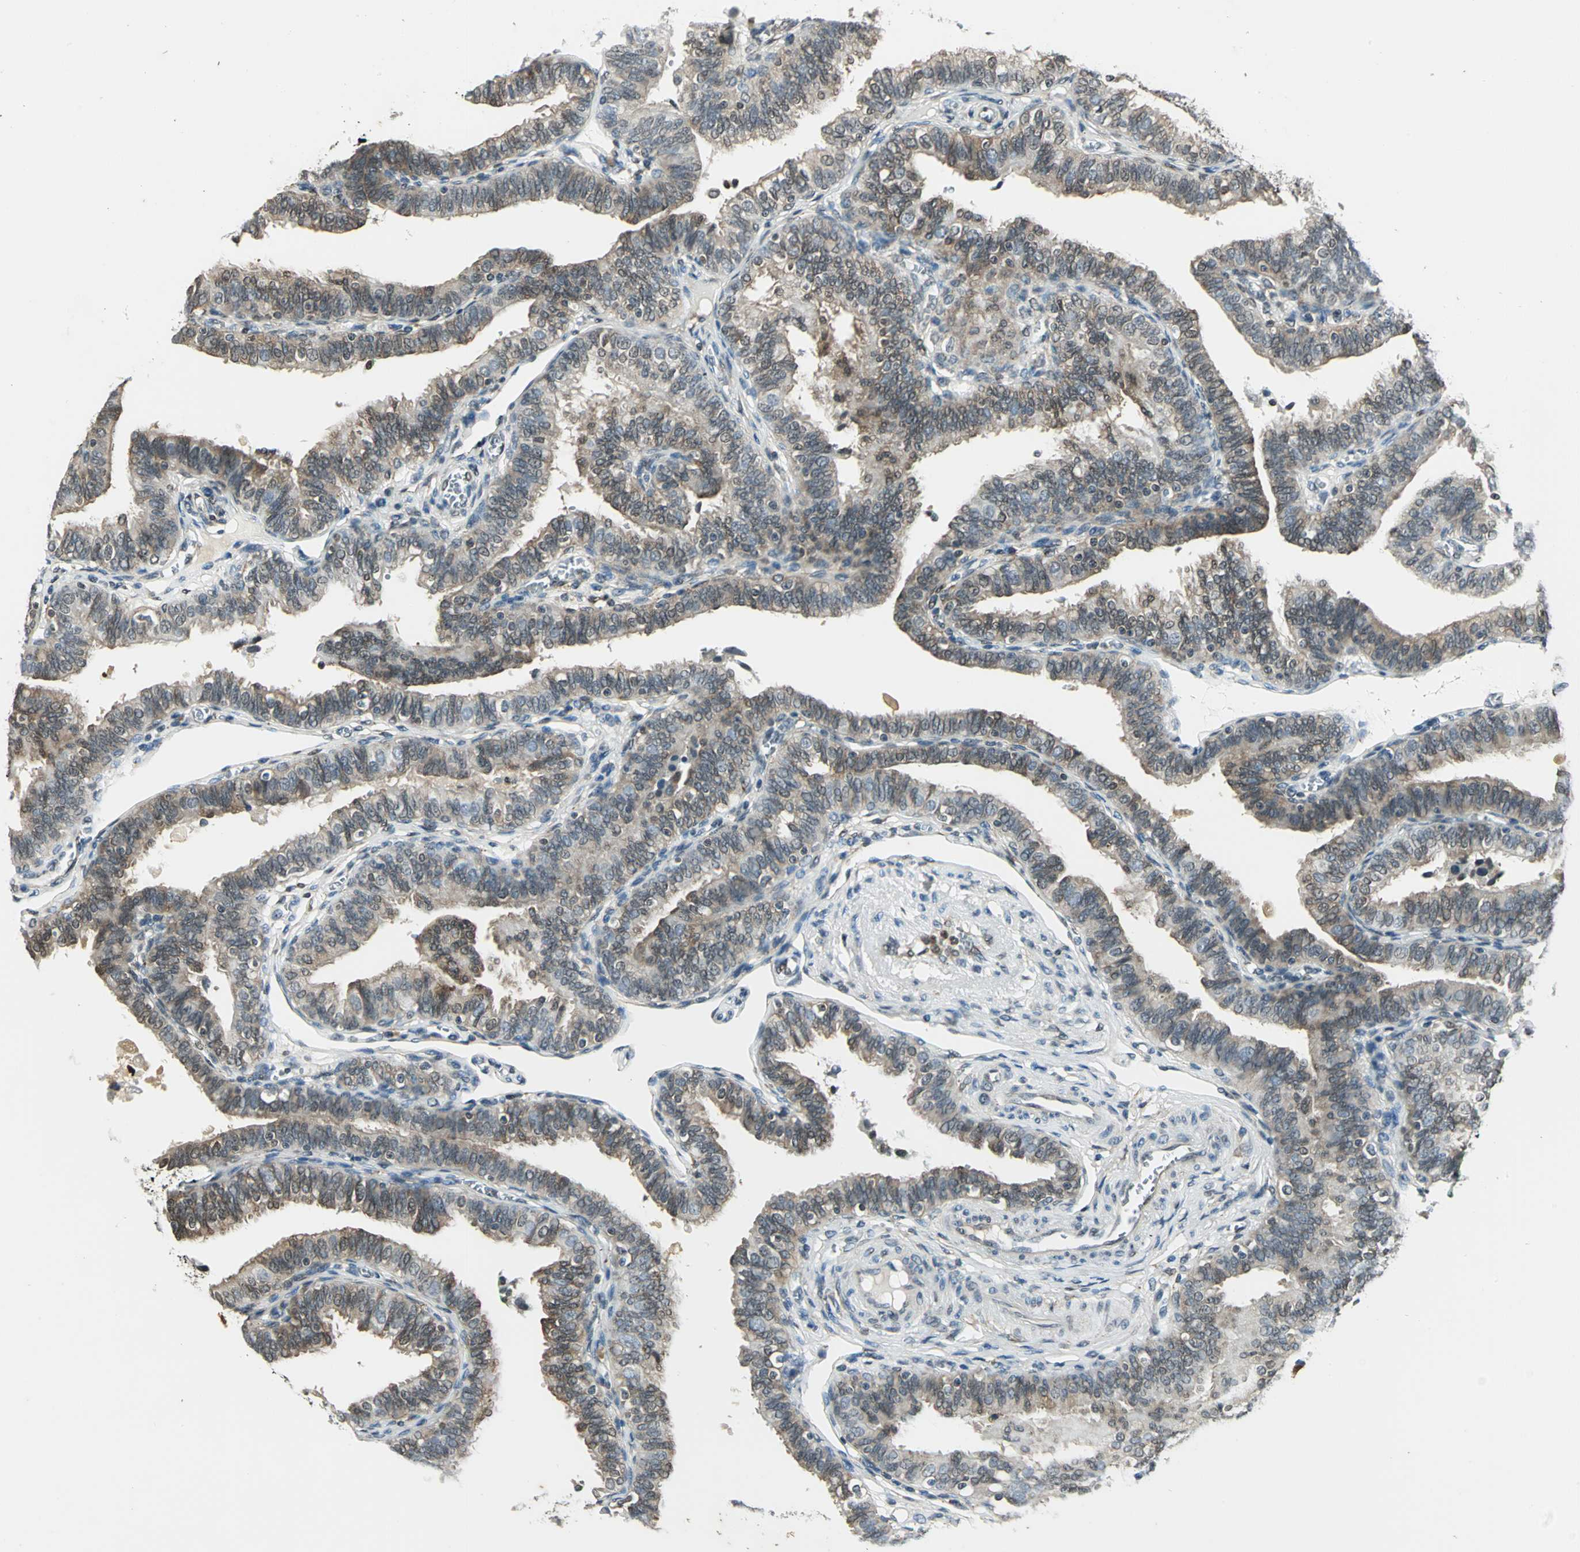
{"staining": {"intensity": "strong", "quantity": "25%-75%", "location": "cytoplasmic/membranous,nuclear"}, "tissue": "fallopian tube", "cell_type": "Glandular cells", "image_type": "normal", "snomed": [{"axis": "morphology", "description": "Normal tissue, NOS"}, {"axis": "topography", "description": "Fallopian tube"}], "caption": "This photomicrograph shows immunohistochemistry staining of benign fallopian tube, with high strong cytoplasmic/membranous,nuclear positivity in approximately 25%-75% of glandular cells.", "gene": "LGALS3", "patient": {"sex": "female", "age": 46}}